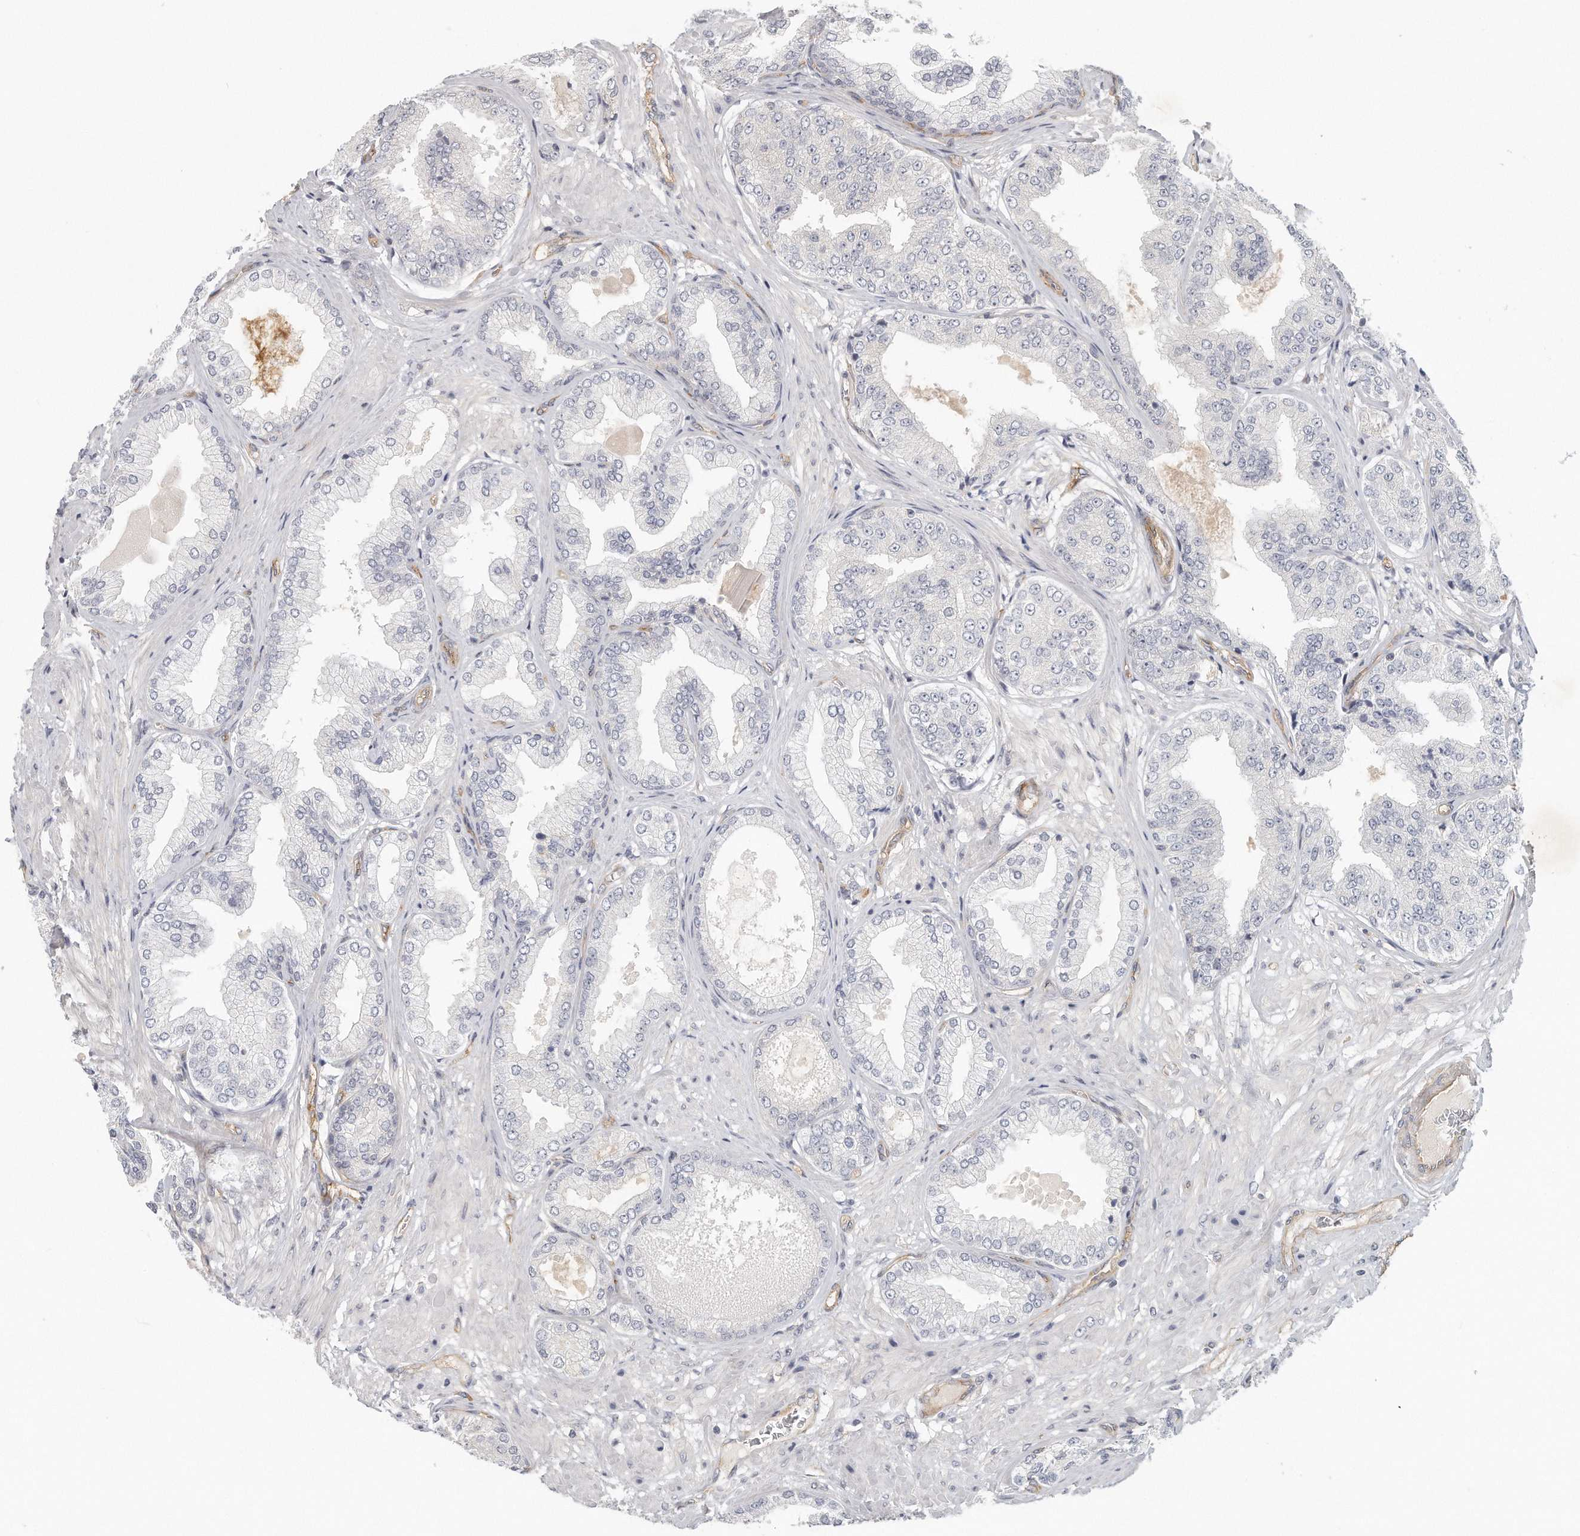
{"staining": {"intensity": "negative", "quantity": "none", "location": "none"}, "tissue": "prostate cancer", "cell_type": "Tumor cells", "image_type": "cancer", "snomed": [{"axis": "morphology", "description": "Adenocarcinoma, Low grade"}, {"axis": "topography", "description": "Prostate"}], "caption": "Image shows no significant protein expression in tumor cells of prostate cancer (low-grade adenocarcinoma). (DAB (3,3'-diaminobenzidine) immunohistochemistry (IHC) visualized using brightfield microscopy, high magnification).", "gene": "MTERF4", "patient": {"sex": "male", "age": 63}}